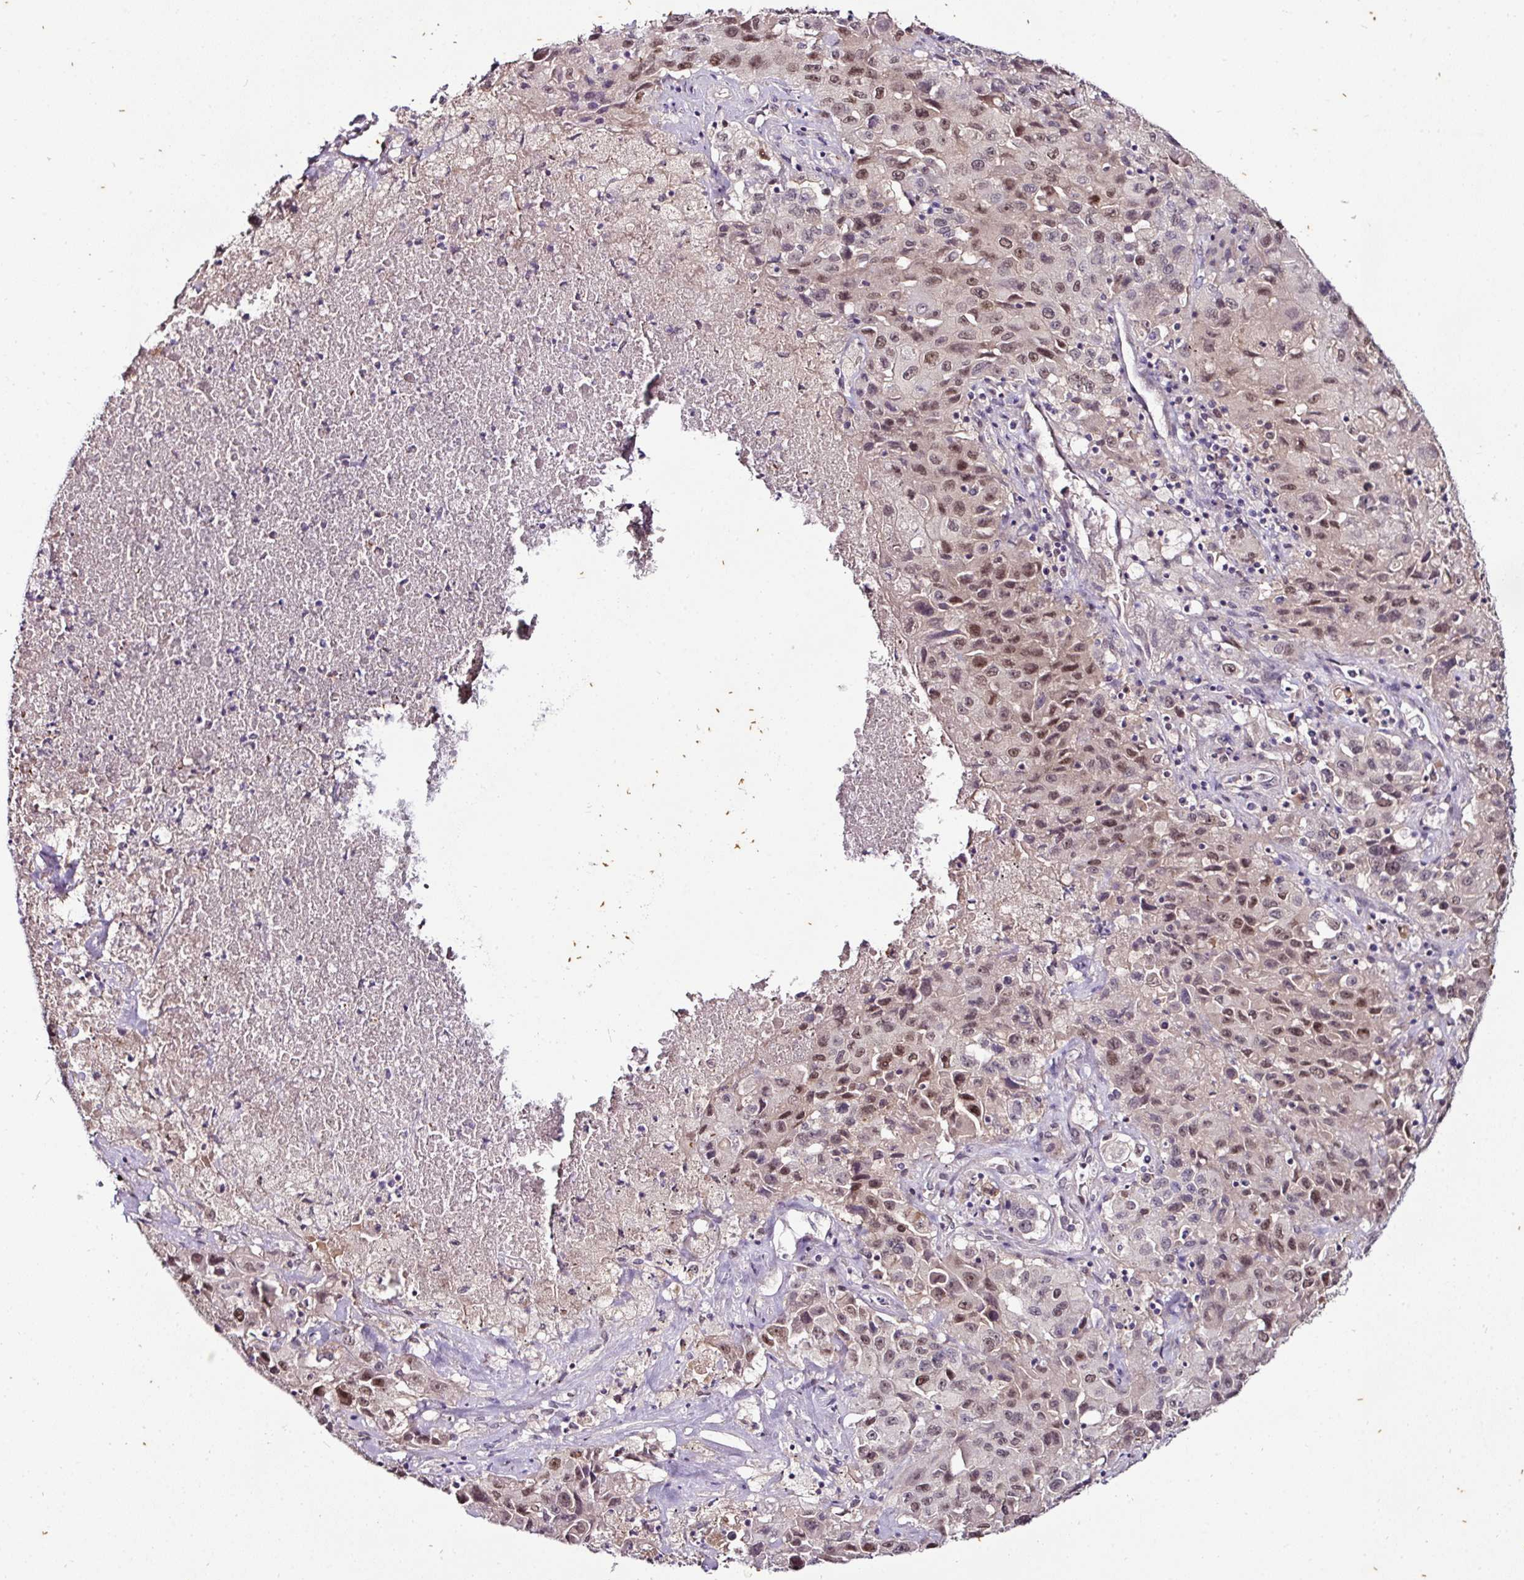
{"staining": {"intensity": "moderate", "quantity": ">75%", "location": "nuclear"}, "tissue": "lung cancer", "cell_type": "Tumor cells", "image_type": "cancer", "snomed": [{"axis": "morphology", "description": "Squamous cell carcinoma, NOS"}, {"axis": "topography", "description": "Lung"}], "caption": "This image exhibits squamous cell carcinoma (lung) stained with IHC to label a protein in brown. The nuclear of tumor cells show moderate positivity for the protein. Nuclei are counter-stained blue.", "gene": "KLF16", "patient": {"sex": "male", "age": 63}}